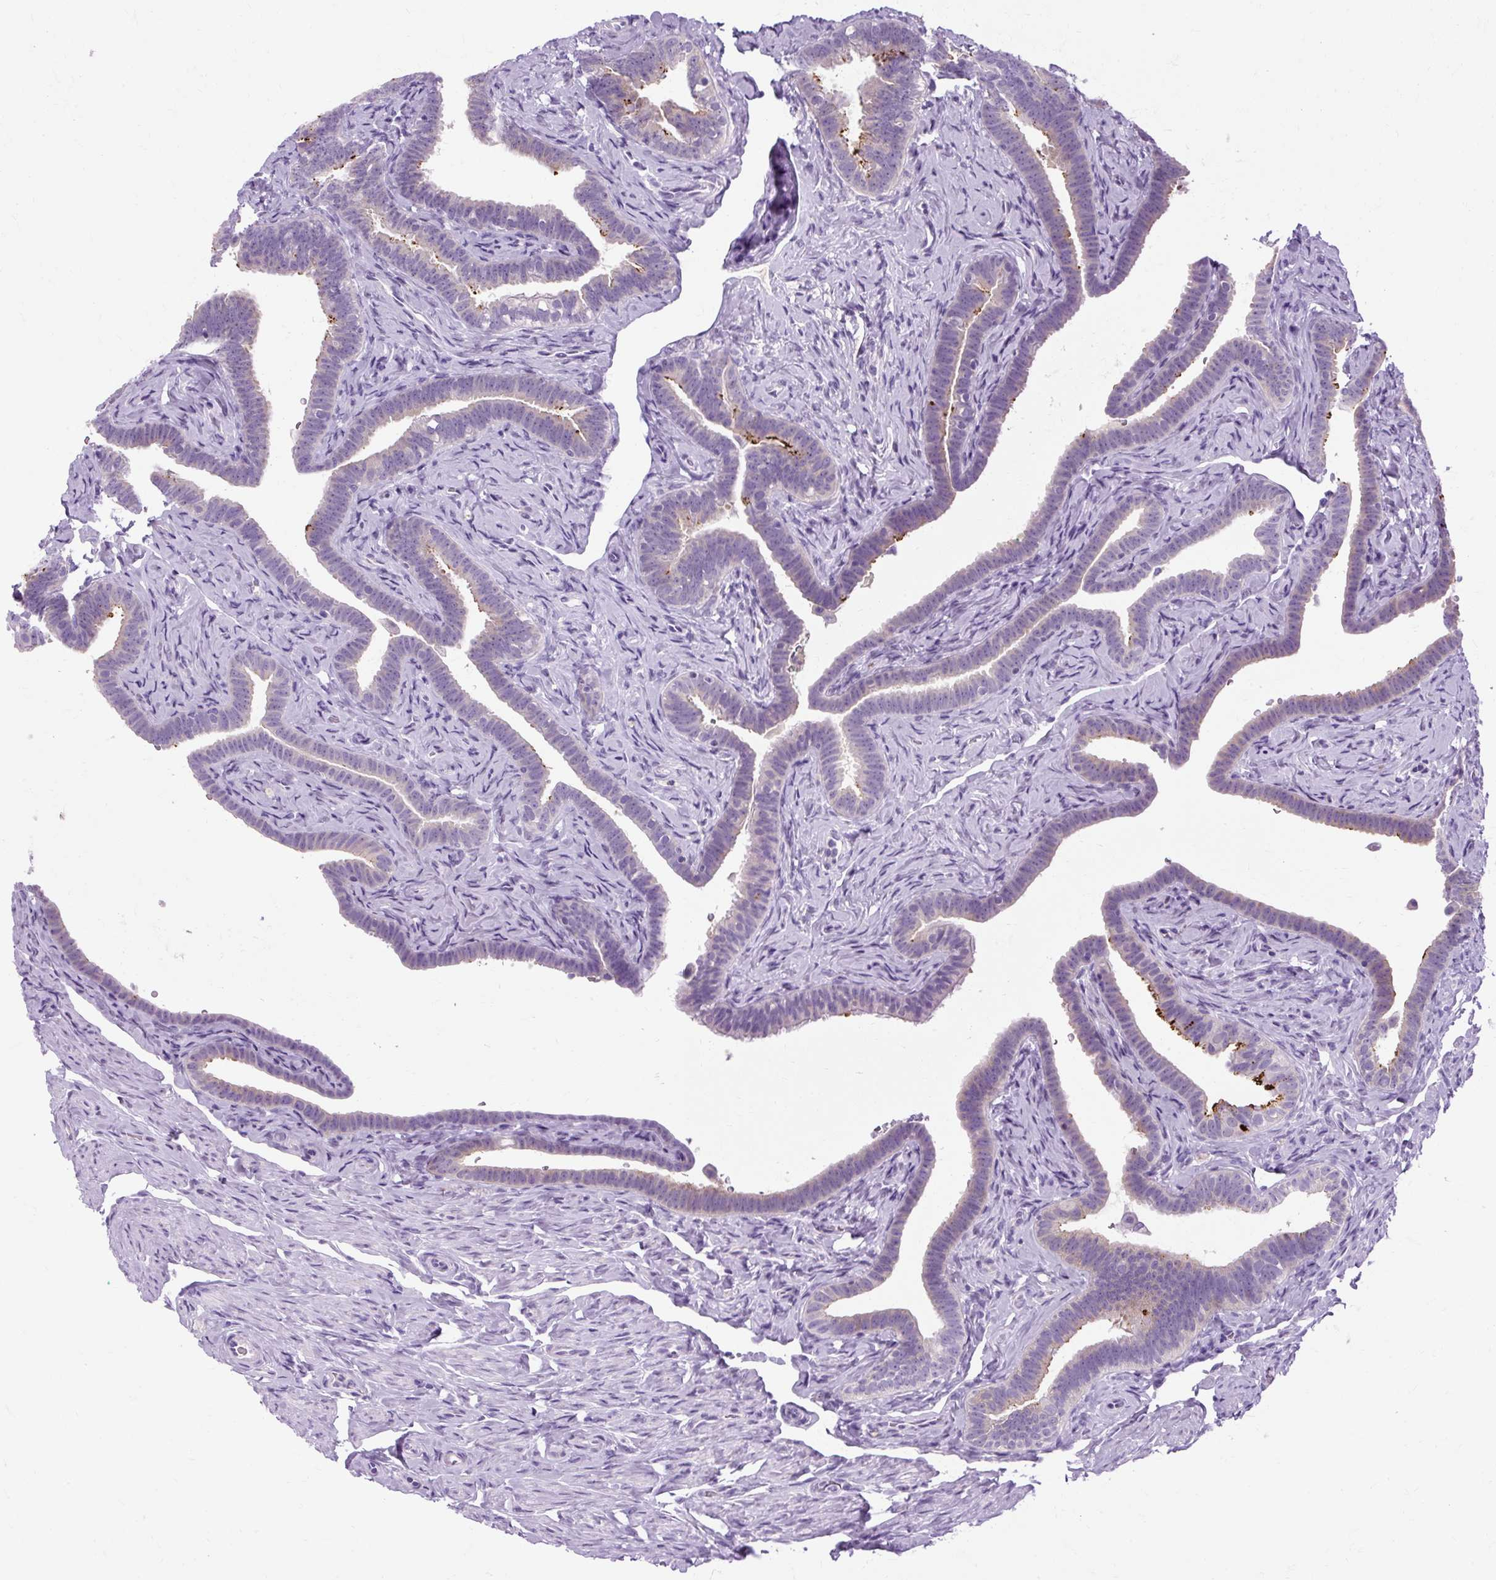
{"staining": {"intensity": "negative", "quantity": "none", "location": "none"}, "tissue": "fallopian tube", "cell_type": "Glandular cells", "image_type": "normal", "snomed": [{"axis": "morphology", "description": "Normal tissue, NOS"}, {"axis": "topography", "description": "Fallopian tube"}], "caption": "IHC of normal fallopian tube exhibits no expression in glandular cells. (DAB (3,3'-diaminobenzidine) immunohistochemistry with hematoxylin counter stain).", "gene": "B3GNT4", "patient": {"sex": "female", "age": 69}}